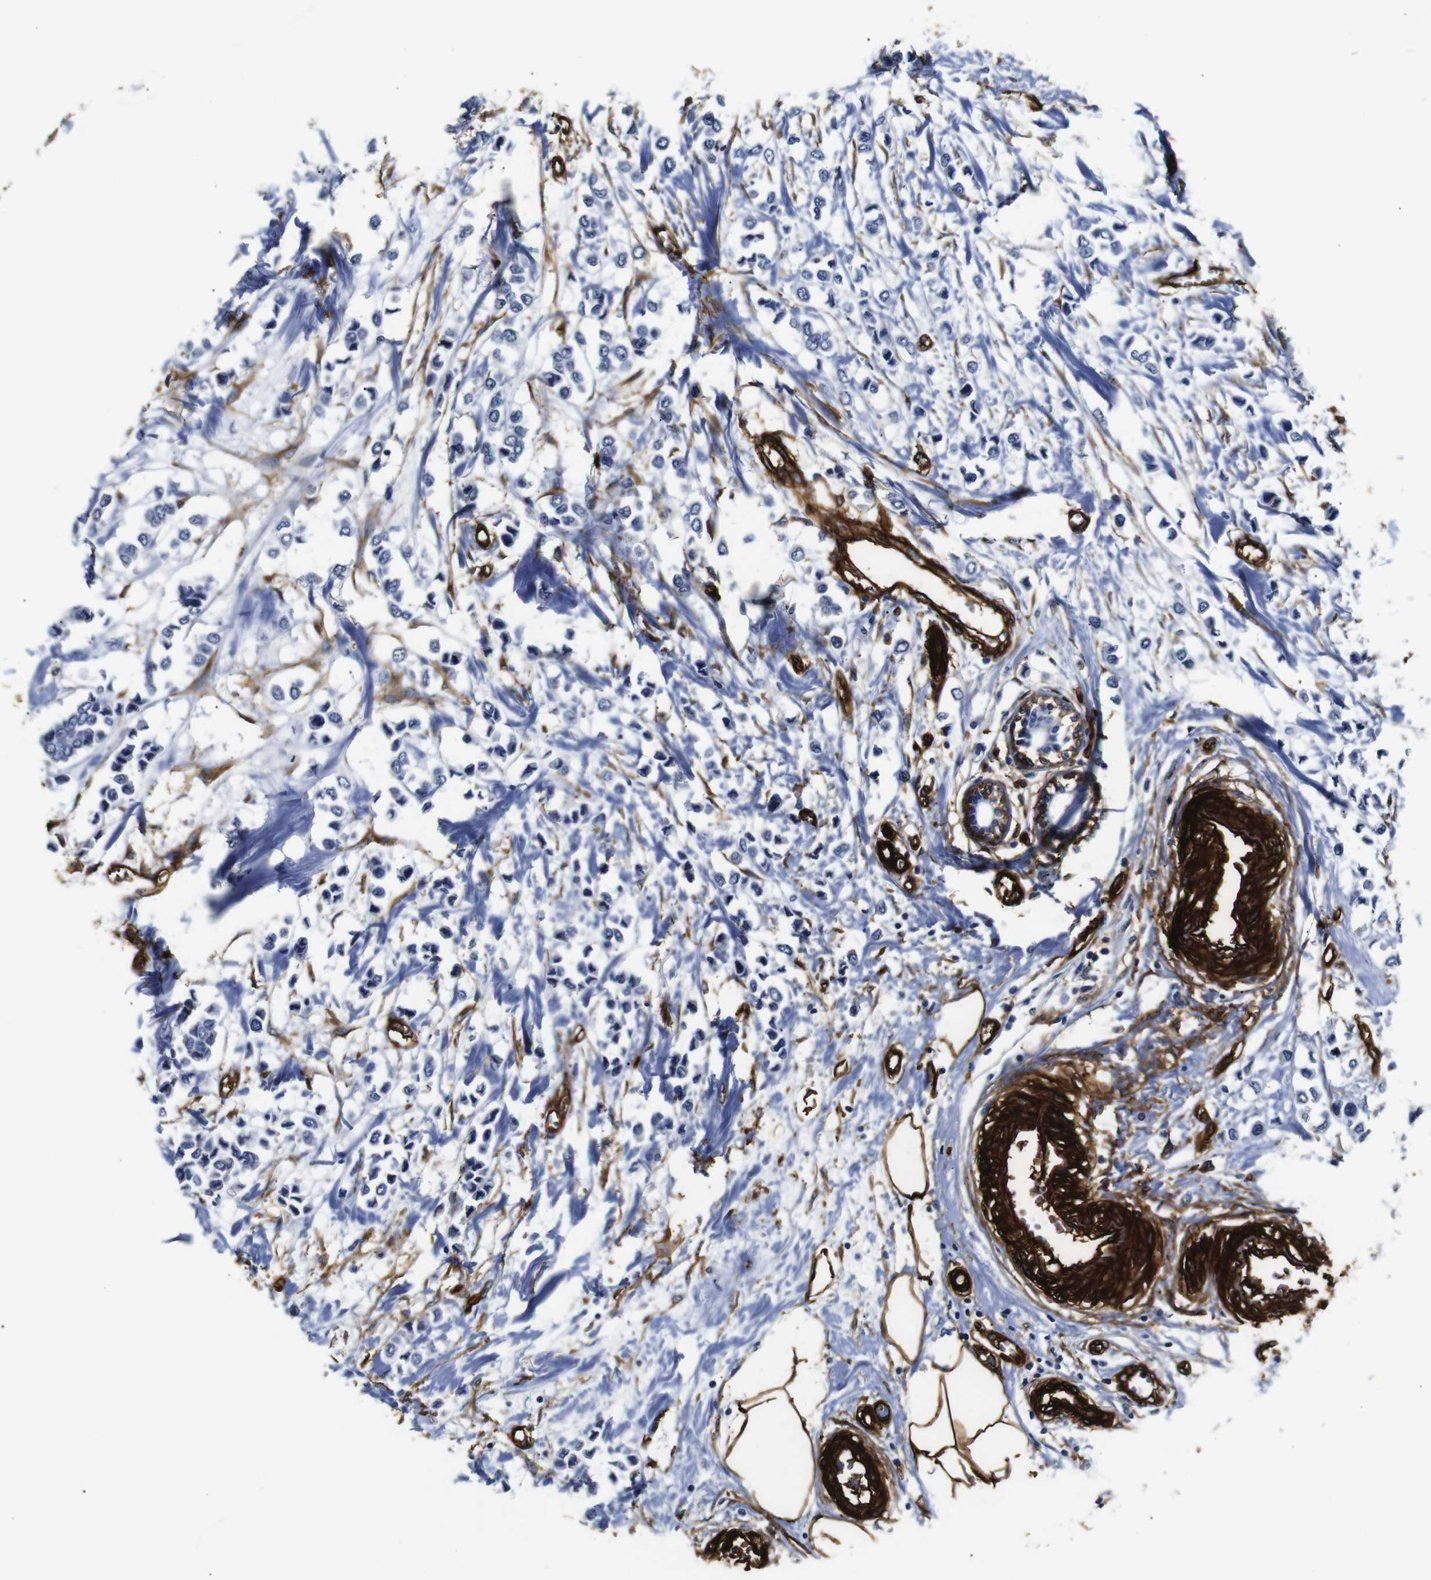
{"staining": {"intensity": "negative", "quantity": "none", "location": "none"}, "tissue": "breast cancer", "cell_type": "Tumor cells", "image_type": "cancer", "snomed": [{"axis": "morphology", "description": "Lobular carcinoma"}, {"axis": "topography", "description": "Breast"}], "caption": "IHC micrograph of human breast cancer (lobular carcinoma) stained for a protein (brown), which exhibits no positivity in tumor cells.", "gene": "CAV2", "patient": {"sex": "female", "age": 51}}